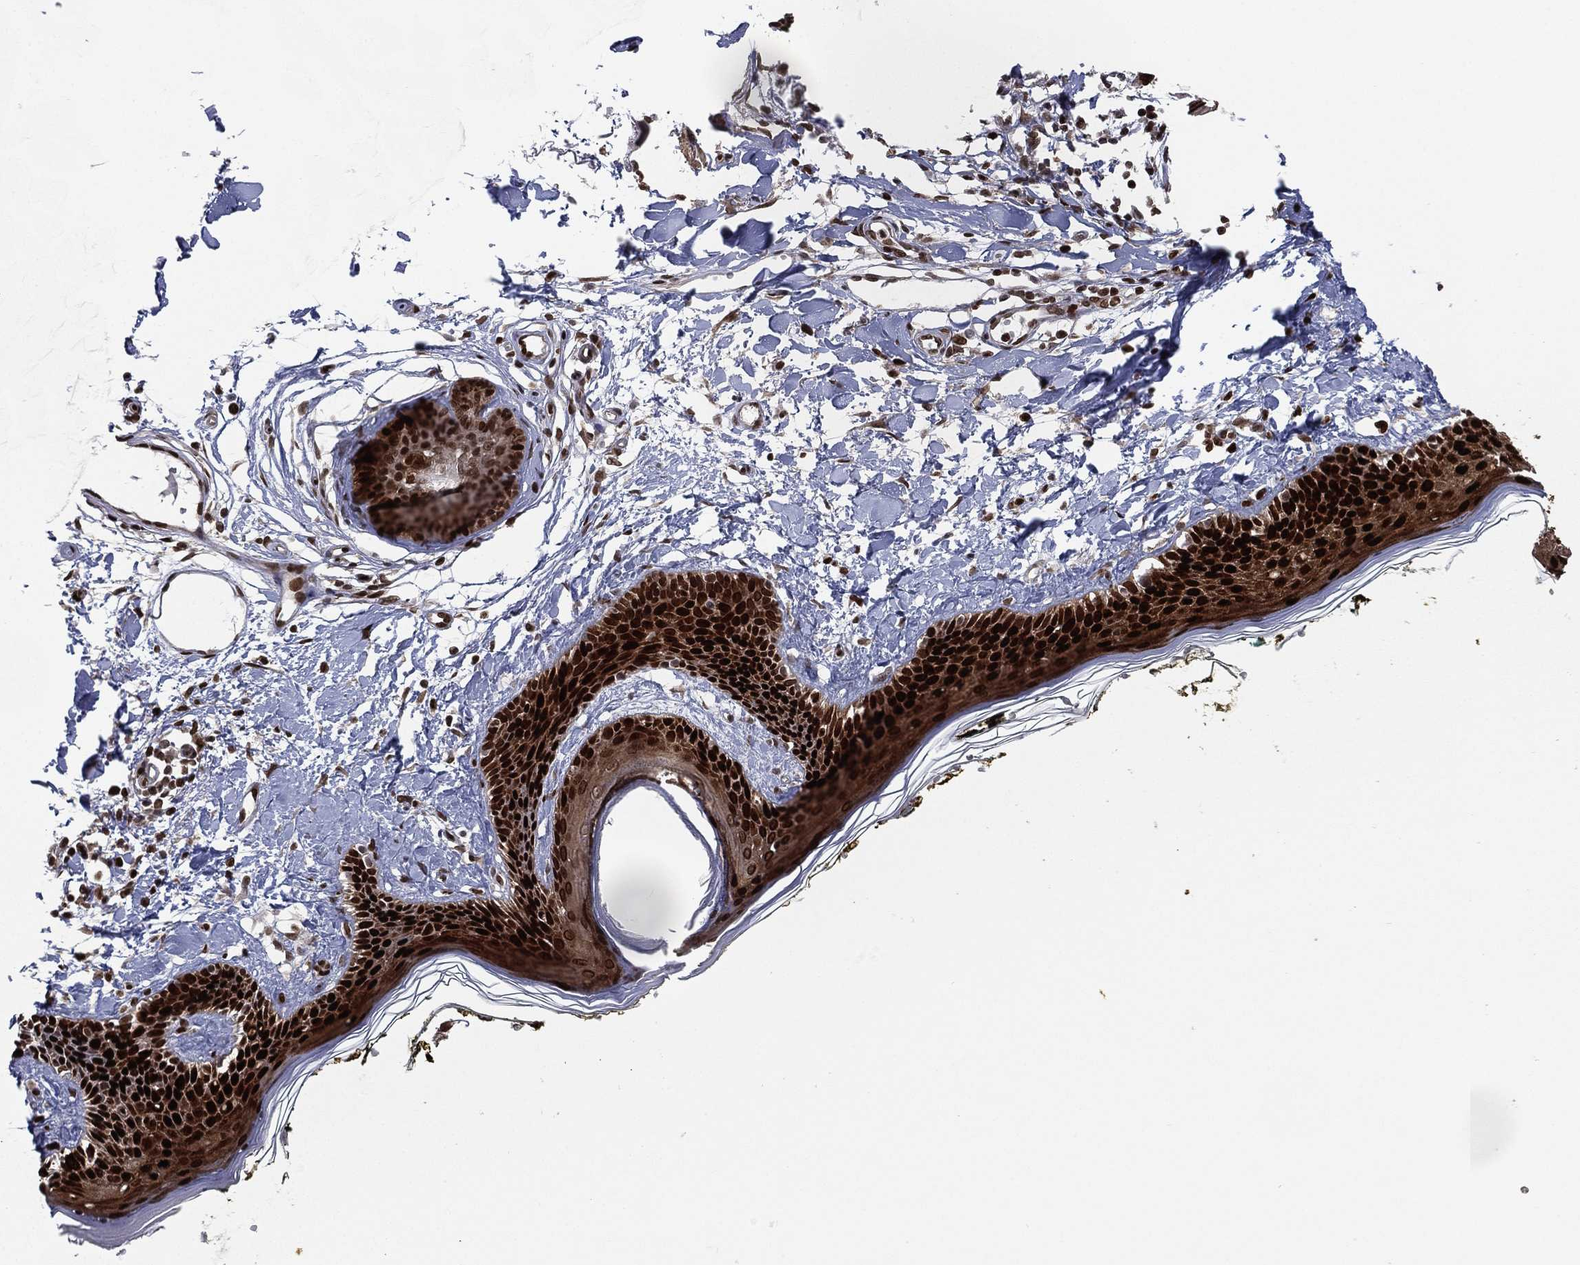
{"staining": {"intensity": "strong", "quantity": ">75%", "location": "nuclear"}, "tissue": "skin", "cell_type": "Fibroblasts", "image_type": "normal", "snomed": [{"axis": "morphology", "description": "Normal tissue, NOS"}, {"axis": "topography", "description": "Skin"}], "caption": "Immunohistochemical staining of benign skin exhibits strong nuclear protein positivity in approximately >75% of fibroblasts. The staining is performed using DAB (3,3'-diaminobenzidine) brown chromogen to label protein expression. The nuclei are counter-stained blue using hematoxylin.", "gene": "LMNB1", "patient": {"sex": "male", "age": 76}}